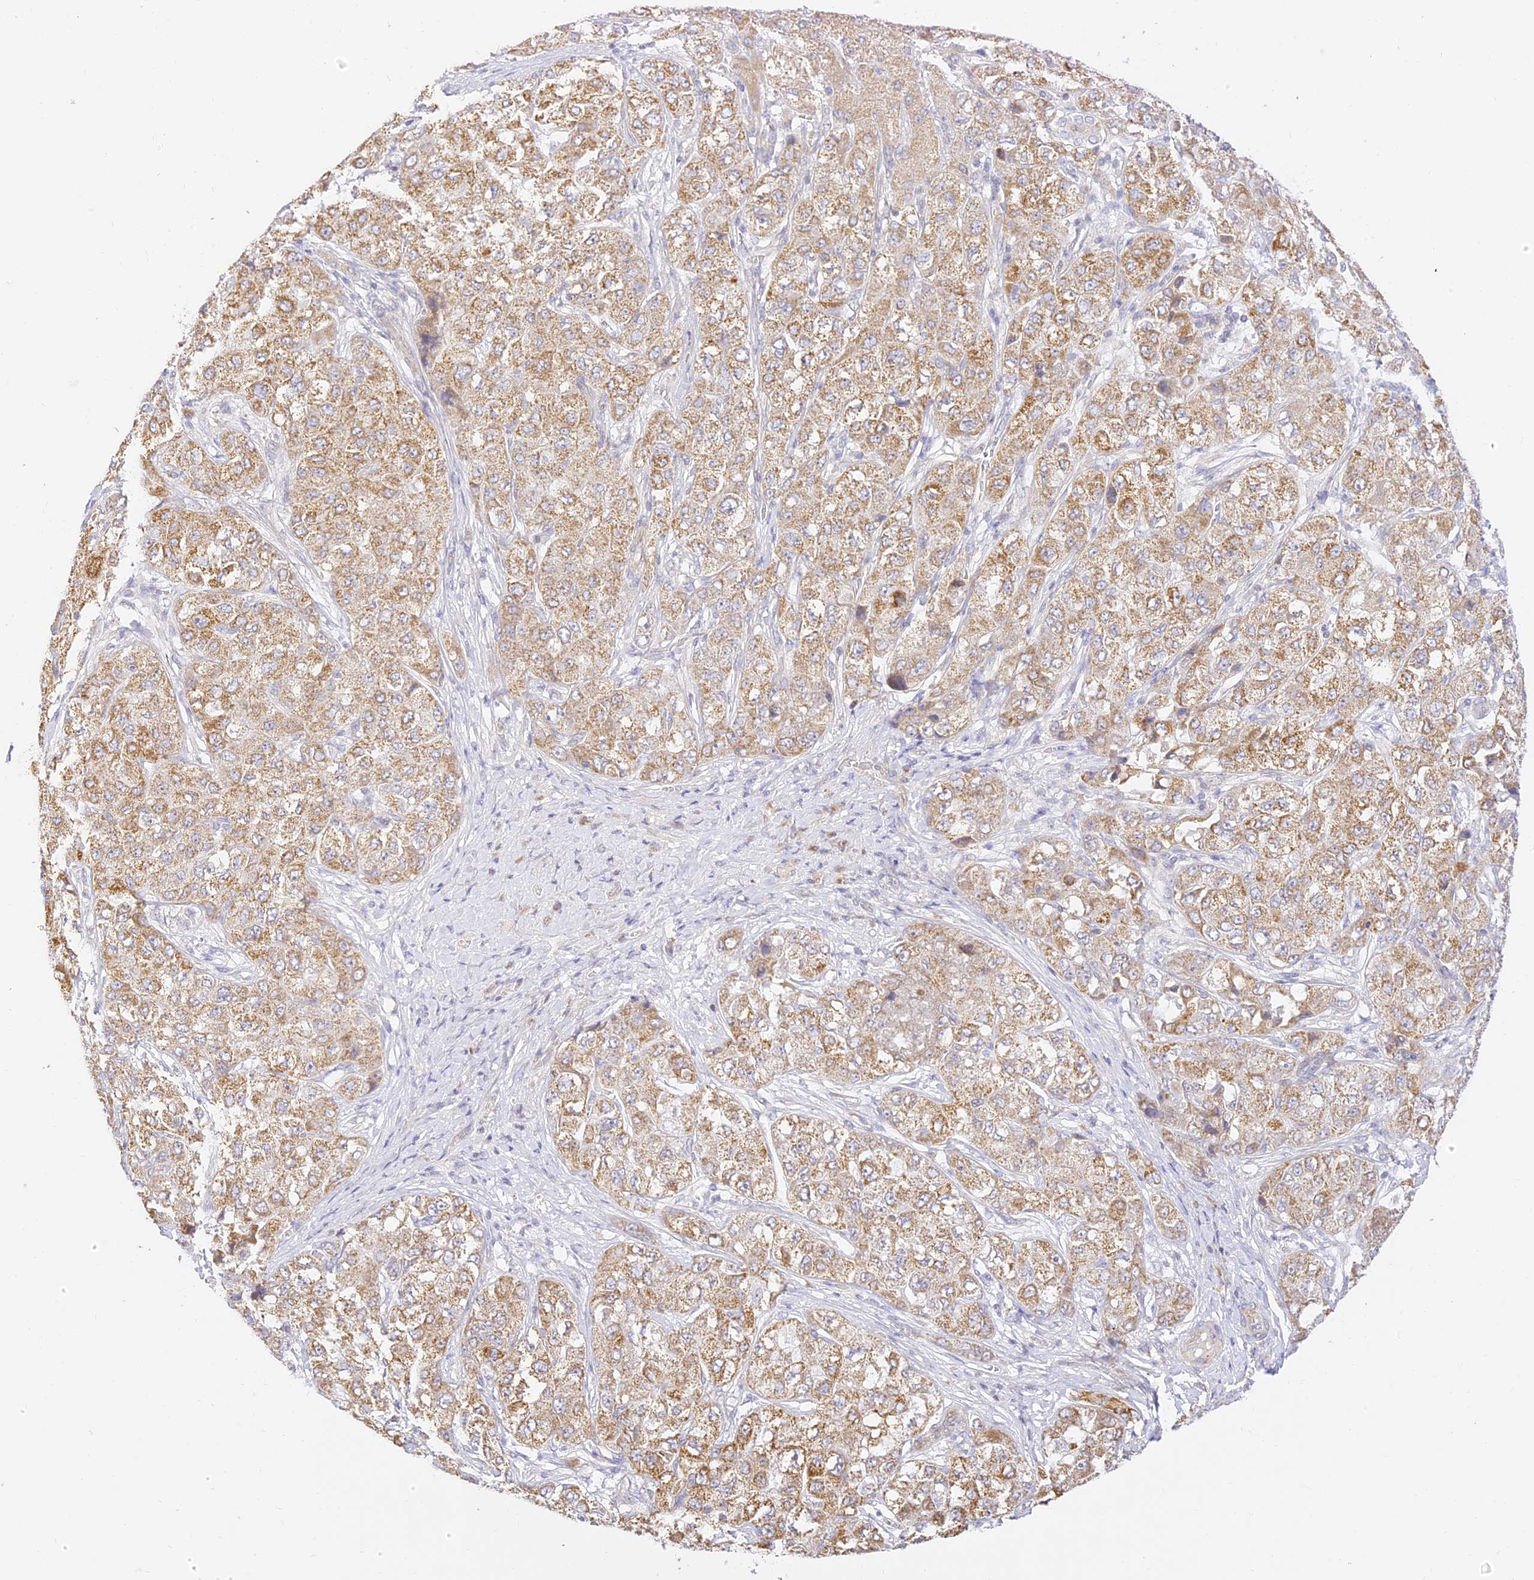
{"staining": {"intensity": "moderate", "quantity": "25%-75%", "location": "cytoplasmic/membranous"}, "tissue": "liver cancer", "cell_type": "Tumor cells", "image_type": "cancer", "snomed": [{"axis": "morphology", "description": "Carcinoma, Hepatocellular, NOS"}, {"axis": "topography", "description": "Liver"}], "caption": "Human hepatocellular carcinoma (liver) stained with a brown dye shows moderate cytoplasmic/membranous positive expression in approximately 25%-75% of tumor cells.", "gene": "LRRC15", "patient": {"sex": "male", "age": 80}}